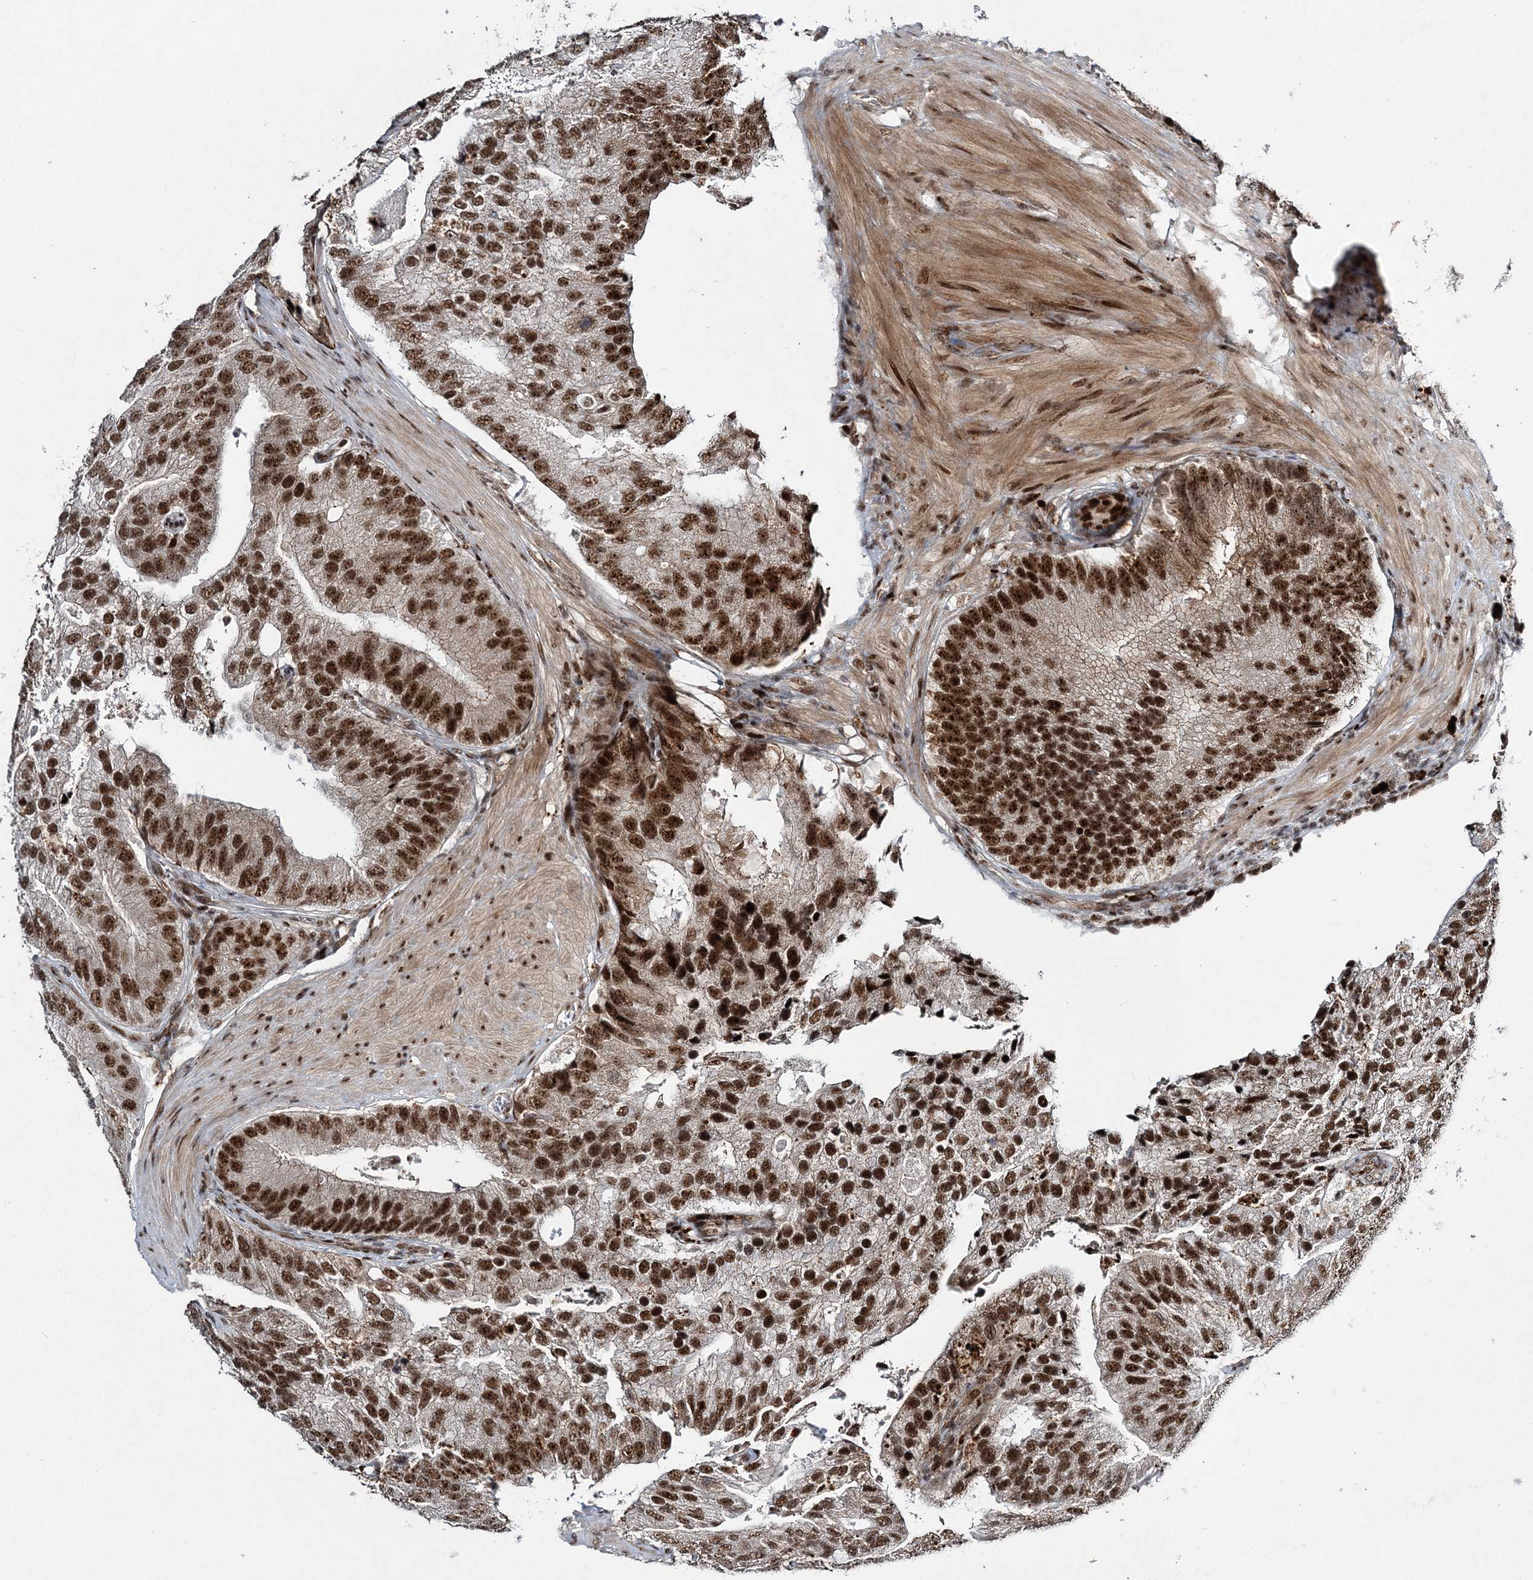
{"staining": {"intensity": "strong", "quantity": ">75%", "location": "nuclear"}, "tissue": "prostate cancer", "cell_type": "Tumor cells", "image_type": "cancer", "snomed": [{"axis": "morphology", "description": "Adenocarcinoma, High grade"}, {"axis": "topography", "description": "Prostate"}], "caption": "This photomicrograph reveals IHC staining of human prostate cancer, with high strong nuclear positivity in approximately >75% of tumor cells.", "gene": "CWC22", "patient": {"sex": "male", "age": 70}}